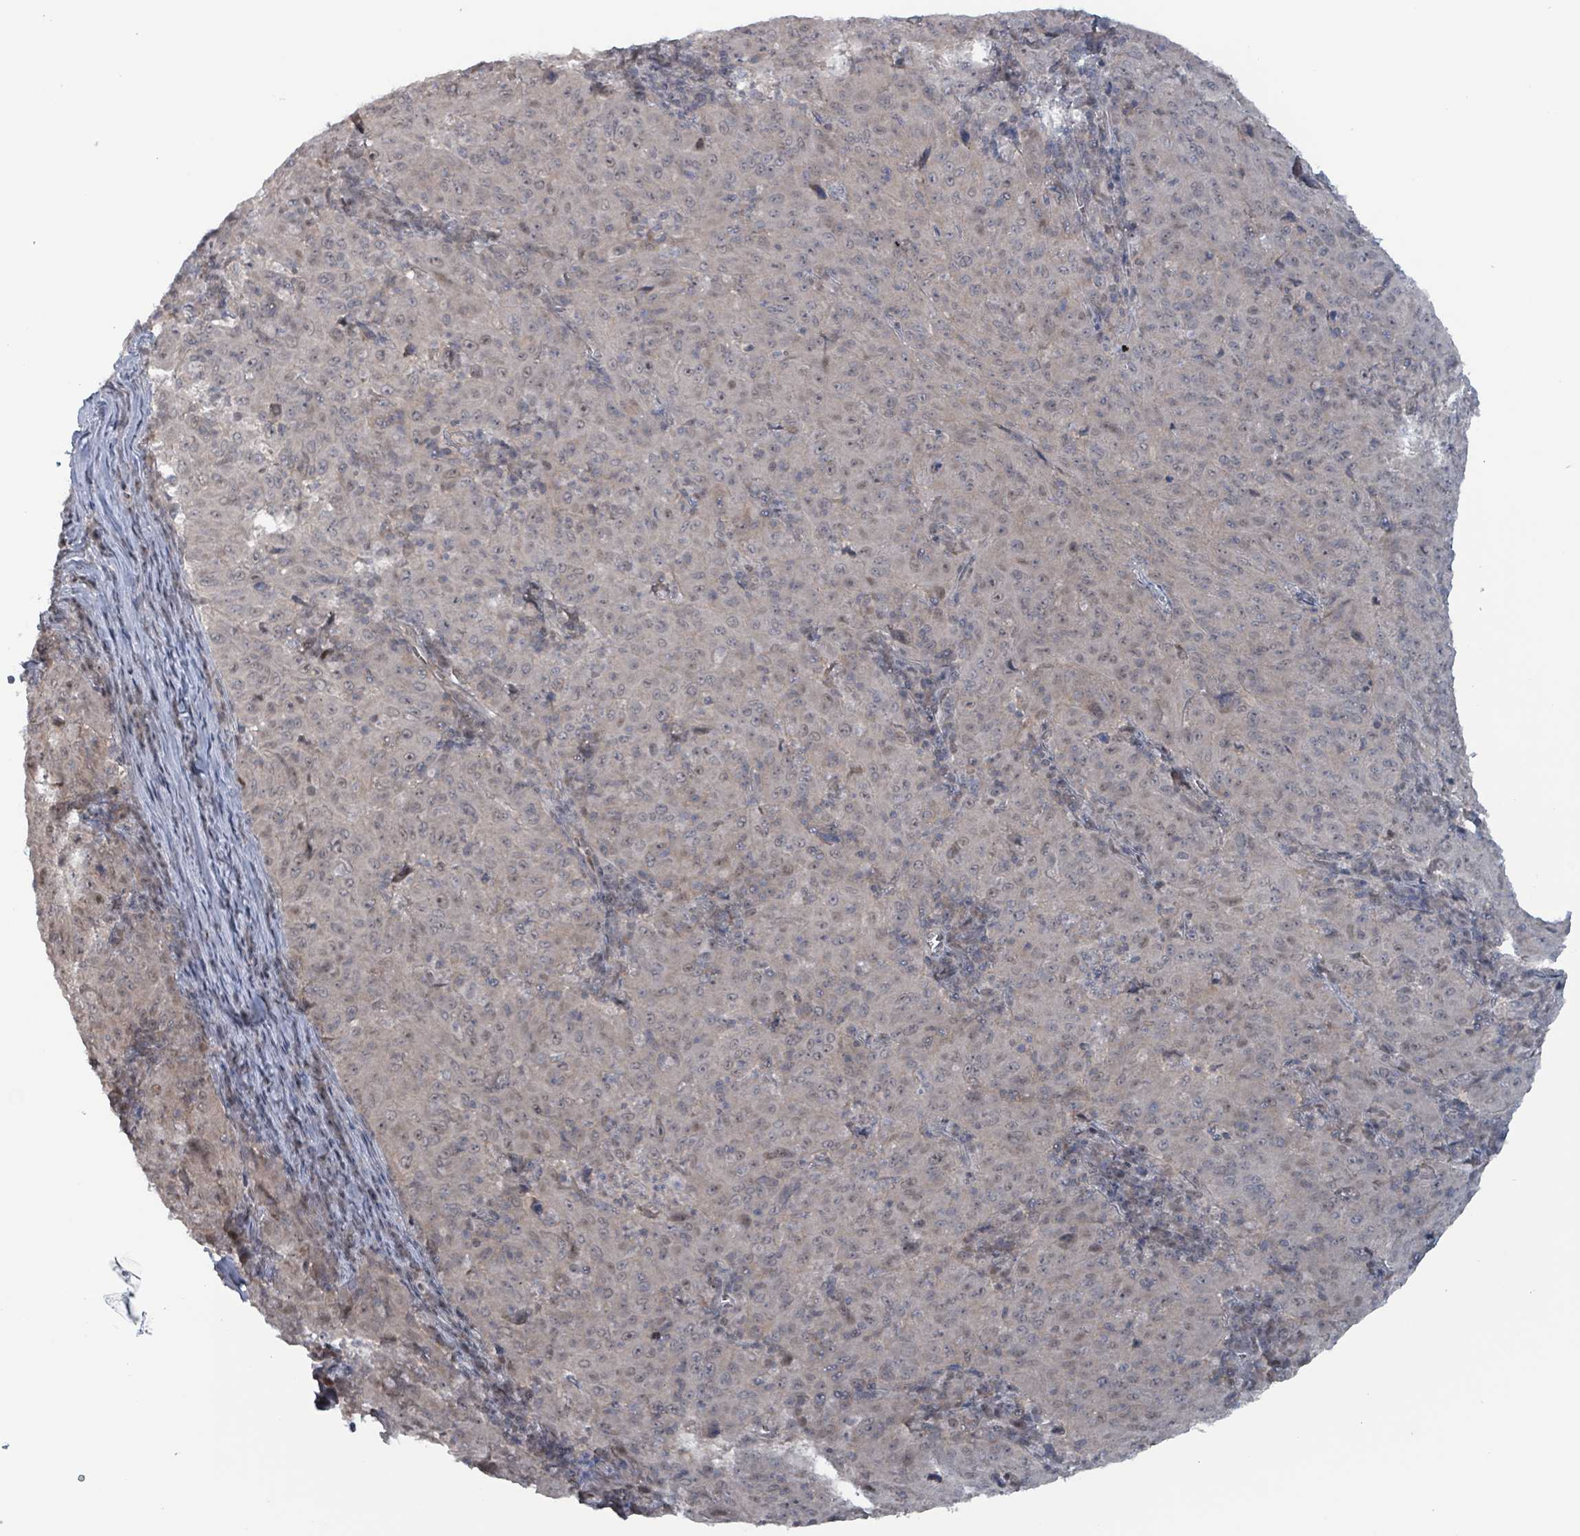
{"staining": {"intensity": "weak", "quantity": "<25%", "location": "nuclear"}, "tissue": "pancreatic cancer", "cell_type": "Tumor cells", "image_type": "cancer", "snomed": [{"axis": "morphology", "description": "Adenocarcinoma, NOS"}, {"axis": "topography", "description": "Pancreas"}], "caption": "IHC of human pancreatic cancer demonstrates no staining in tumor cells.", "gene": "BIVM", "patient": {"sex": "male", "age": 63}}